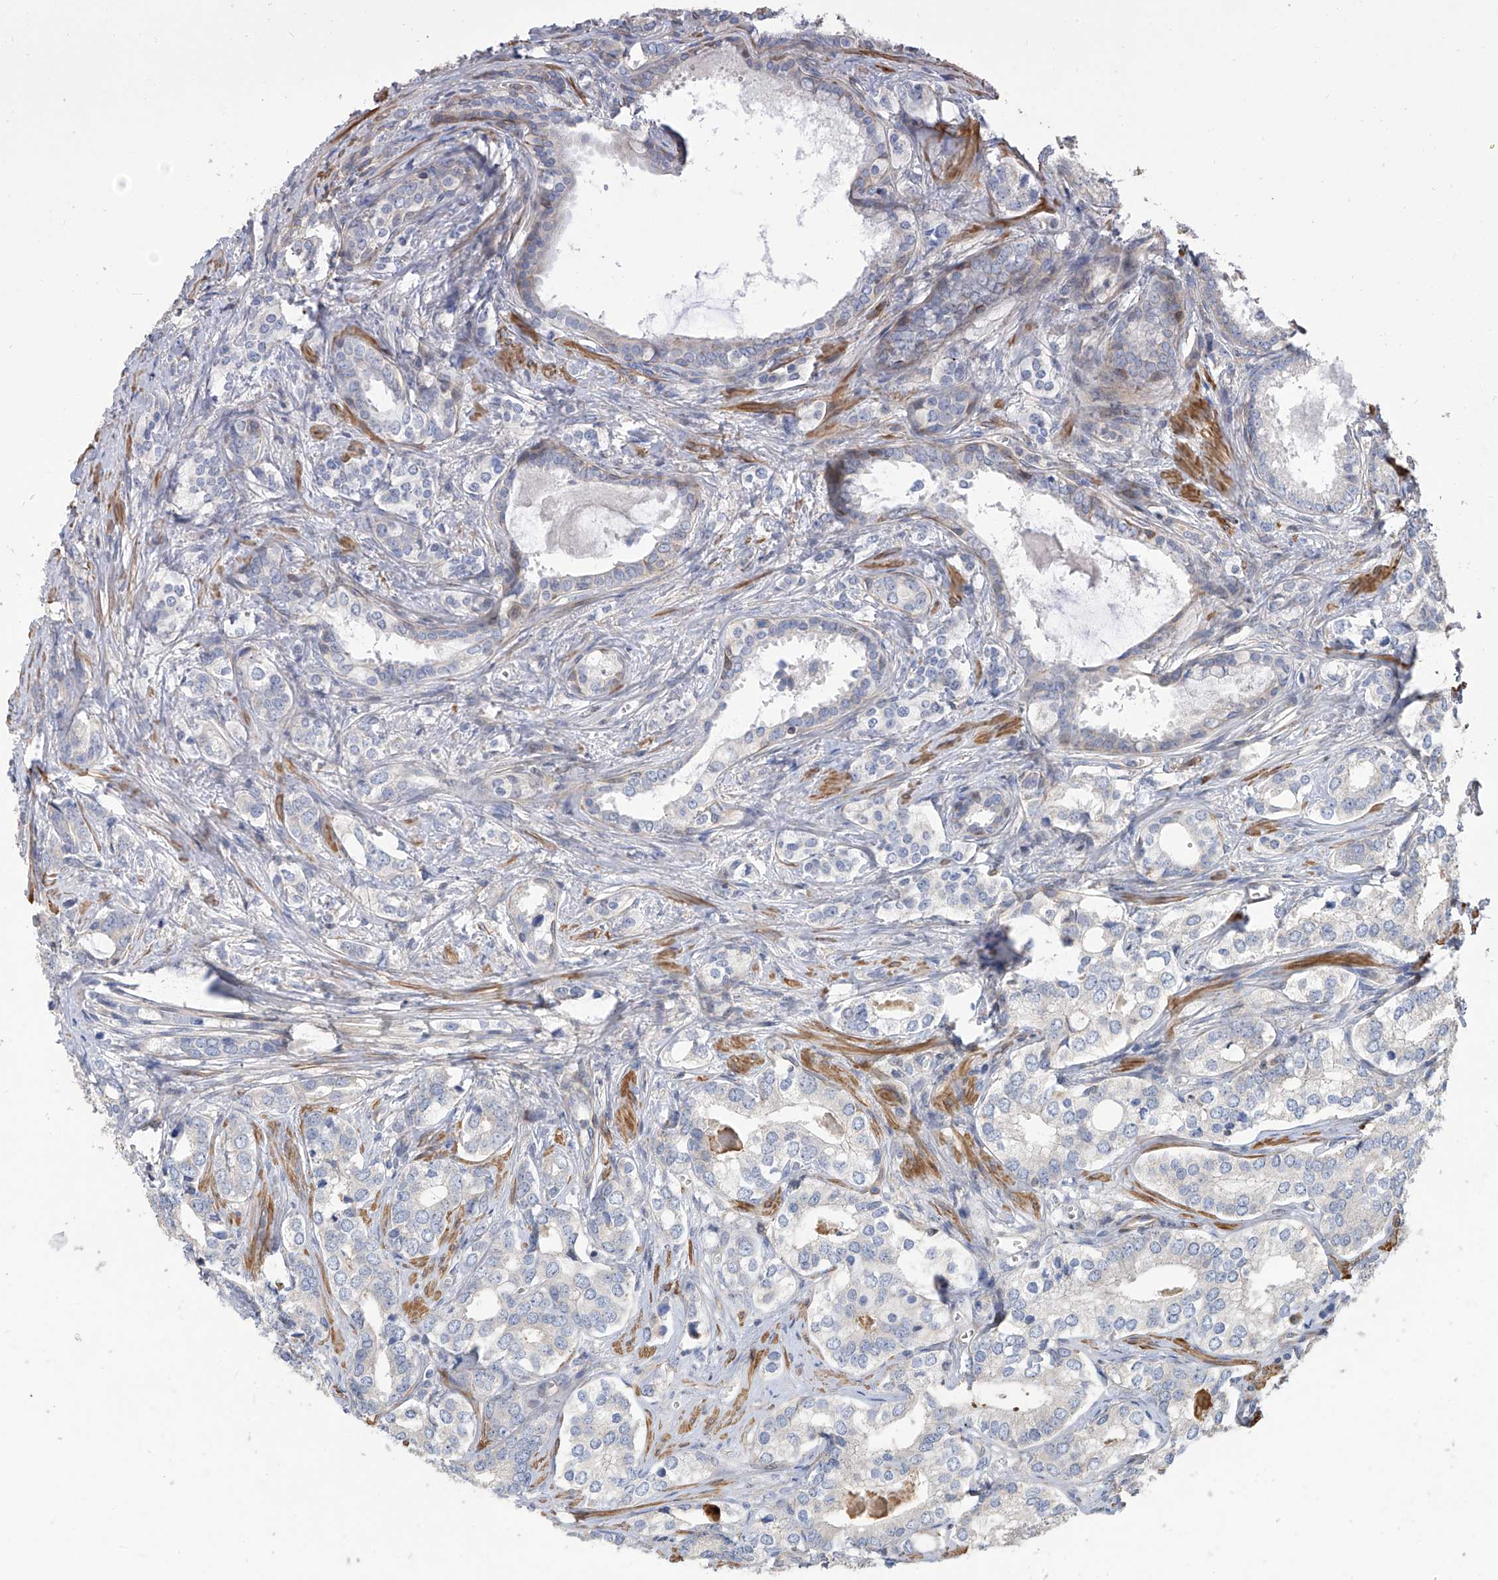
{"staining": {"intensity": "negative", "quantity": "none", "location": "none"}, "tissue": "prostate cancer", "cell_type": "Tumor cells", "image_type": "cancer", "snomed": [{"axis": "morphology", "description": "Adenocarcinoma, High grade"}, {"axis": "topography", "description": "Prostate"}], "caption": "DAB (3,3'-diaminobenzidine) immunohistochemical staining of high-grade adenocarcinoma (prostate) displays no significant staining in tumor cells.", "gene": "SLC43A3", "patient": {"sex": "male", "age": 62}}